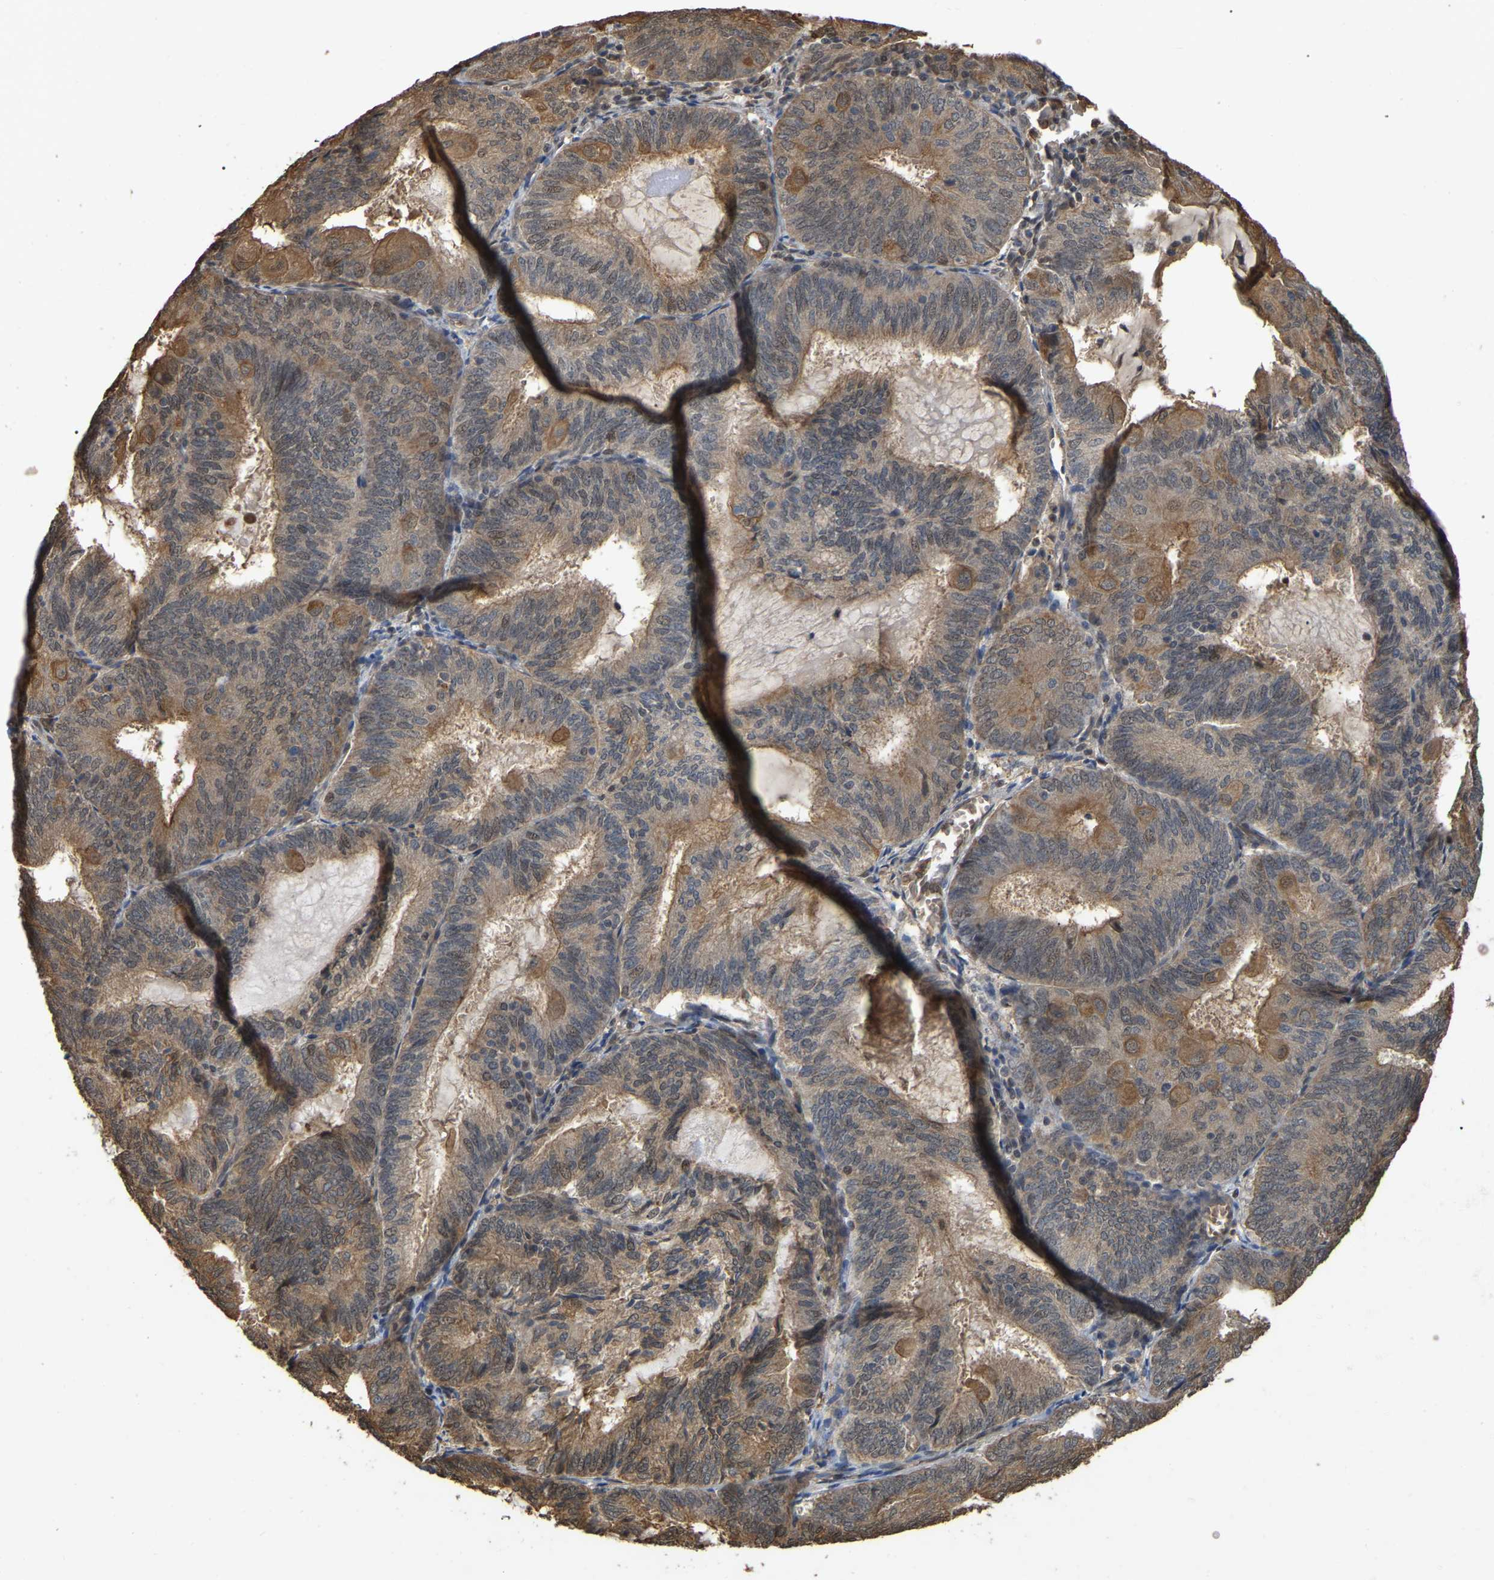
{"staining": {"intensity": "moderate", "quantity": "<25%", "location": "cytoplasmic/membranous"}, "tissue": "endometrial cancer", "cell_type": "Tumor cells", "image_type": "cancer", "snomed": [{"axis": "morphology", "description": "Adenocarcinoma, NOS"}, {"axis": "topography", "description": "Endometrium"}], "caption": "IHC histopathology image of human adenocarcinoma (endometrial) stained for a protein (brown), which exhibits low levels of moderate cytoplasmic/membranous expression in approximately <25% of tumor cells.", "gene": "FAM219A", "patient": {"sex": "female", "age": 81}}